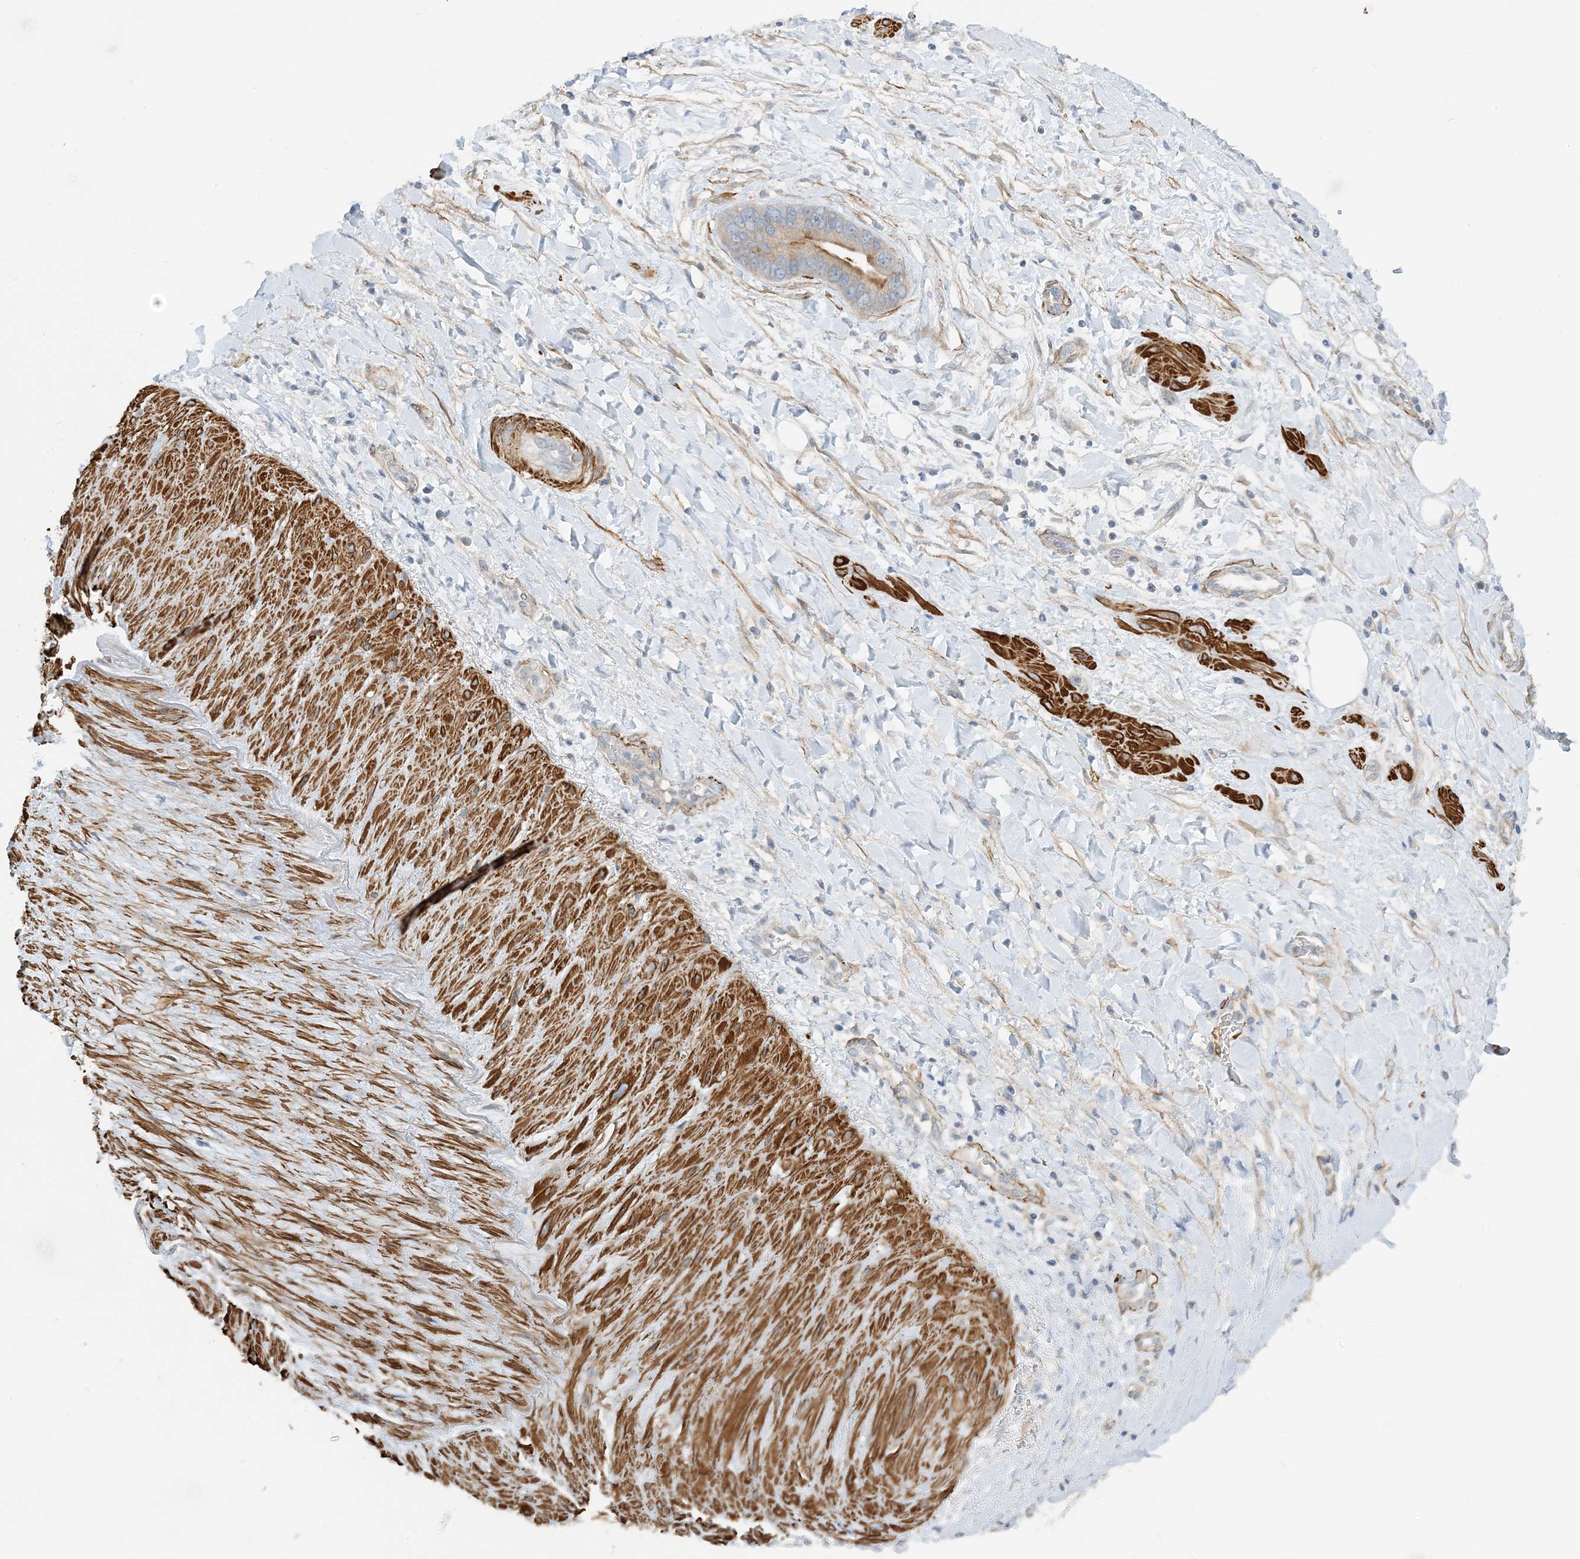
{"staining": {"intensity": "weak", "quantity": "25%-75%", "location": "cytoplasmic/membranous"}, "tissue": "soft tissue", "cell_type": "Fibroblasts", "image_type": "normal", "snomed": [{"axis": "morphology", "description": "Normal tissue, NOS"}, {"axis": "morphology", "description": "Adenocarcinoma, NOS"}, {"axis": "topography", "description": "Pancreas"}, {"axis": "topography", "description": "Peripheral nerve tissue"}], "caption": "Immunohistochemistry (IHC) of benign human soft tissue exhibits low levels of weak cytoplasmic/membranous positivity in about 25%-75% of fibroblasts.", "gene": "KIFBP", "patient": {"sex": "male", "age": 59}}